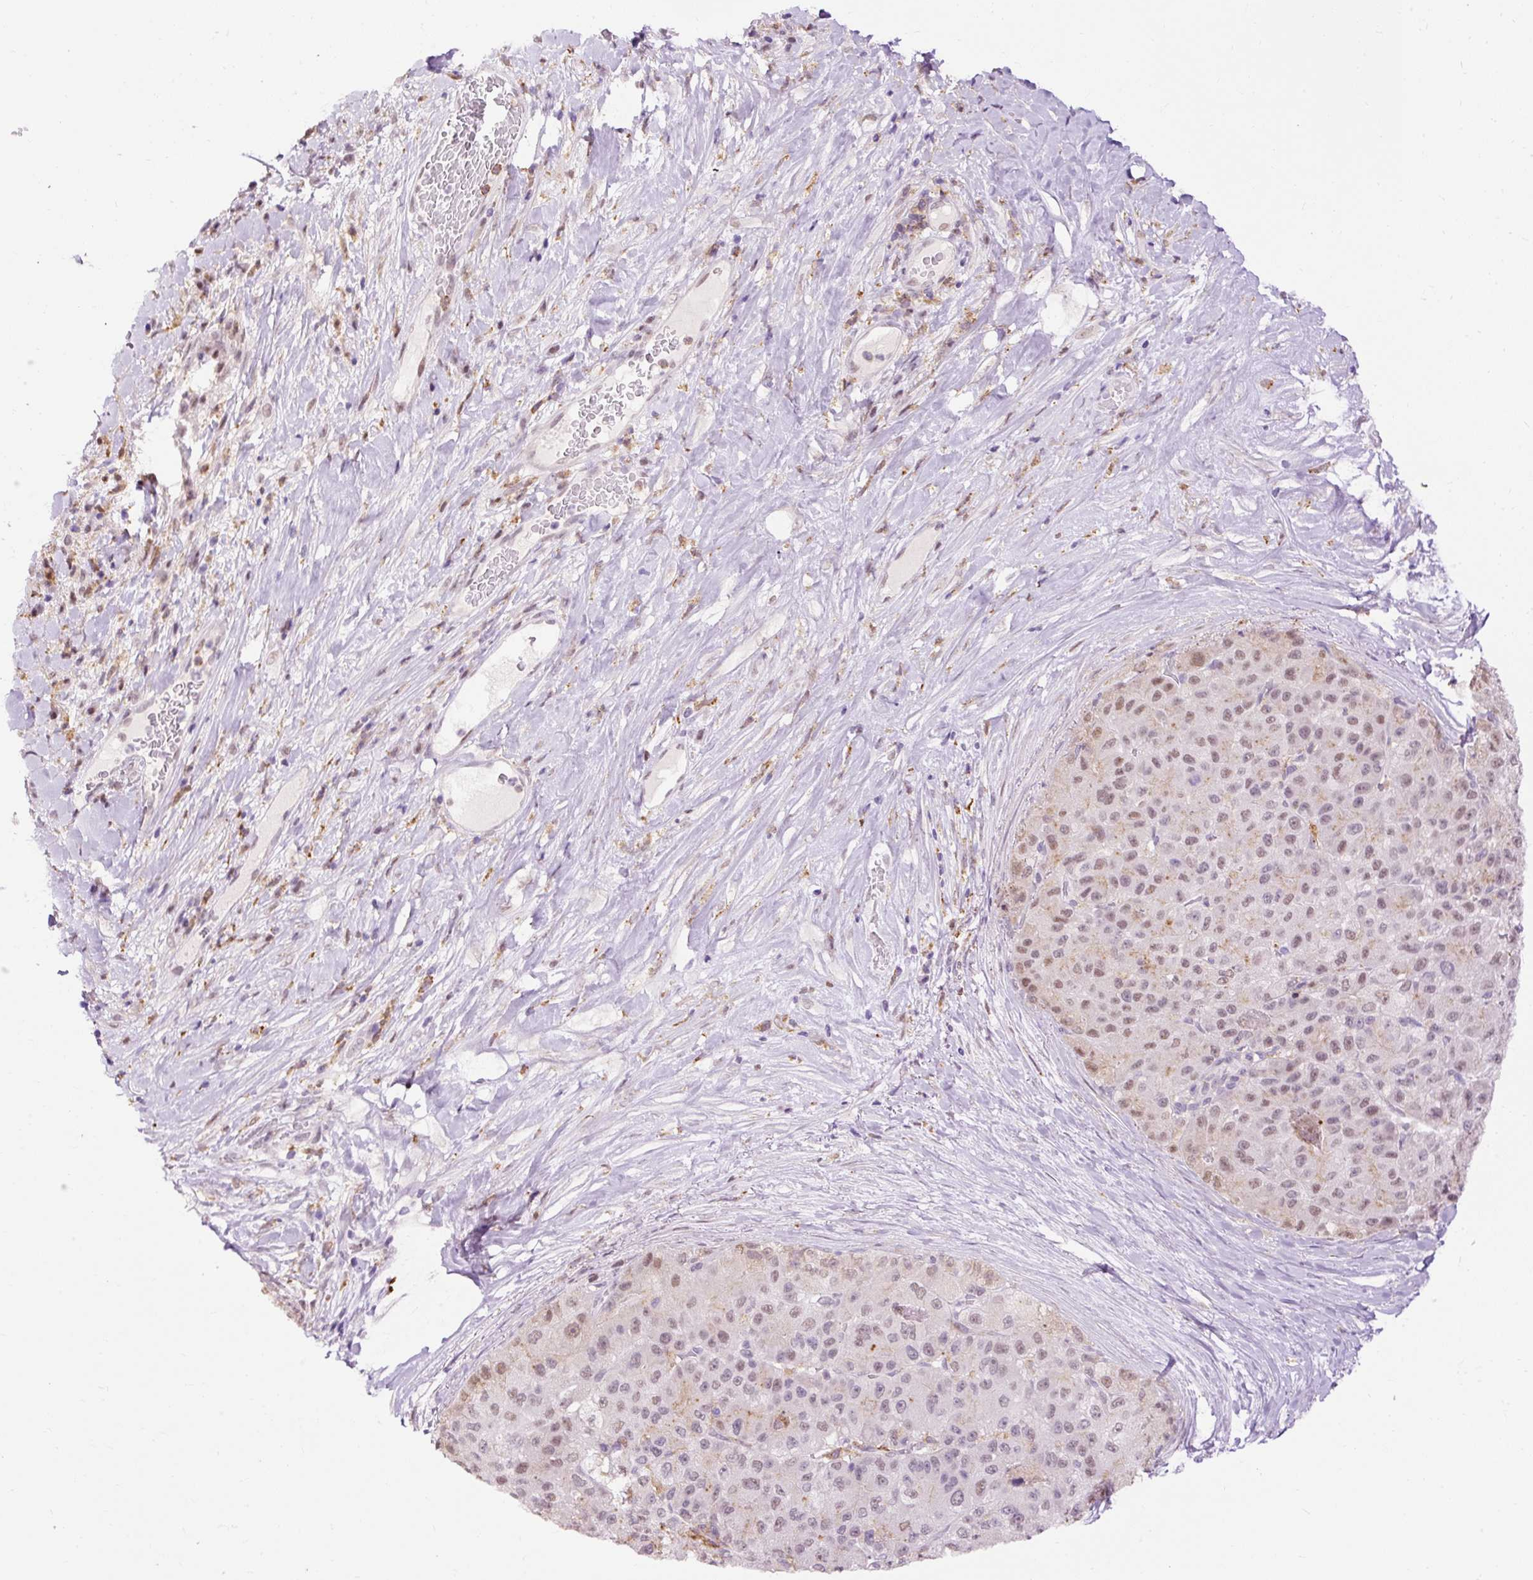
{"staining": {"intensity": "weak", "quantity": ">75%", "location": "nuclear"}, "tissue": "liver cancer", "cell_type": "Tumor cells", "image_type": "cancer", "snomed": [{"axis": "morphology", "description": "Carcinoma, Hepatocellular, NOS"}, {"axis": "topography", "description": "Liver"}], "caption": "The micrograph displays immunohistochemical staining of liver cancer (hepatocellular carcinoma). There is weak nuclear staining is present in approximately >75% of tumor cells. The staining was performed using DAB (3,3'-diaminobenzidine), with brown indicating positive protein expression. Nuclei are stained blue with hematoxylin.", "gene": "LY86", "patient": {"sex": "male", "age": 80}}